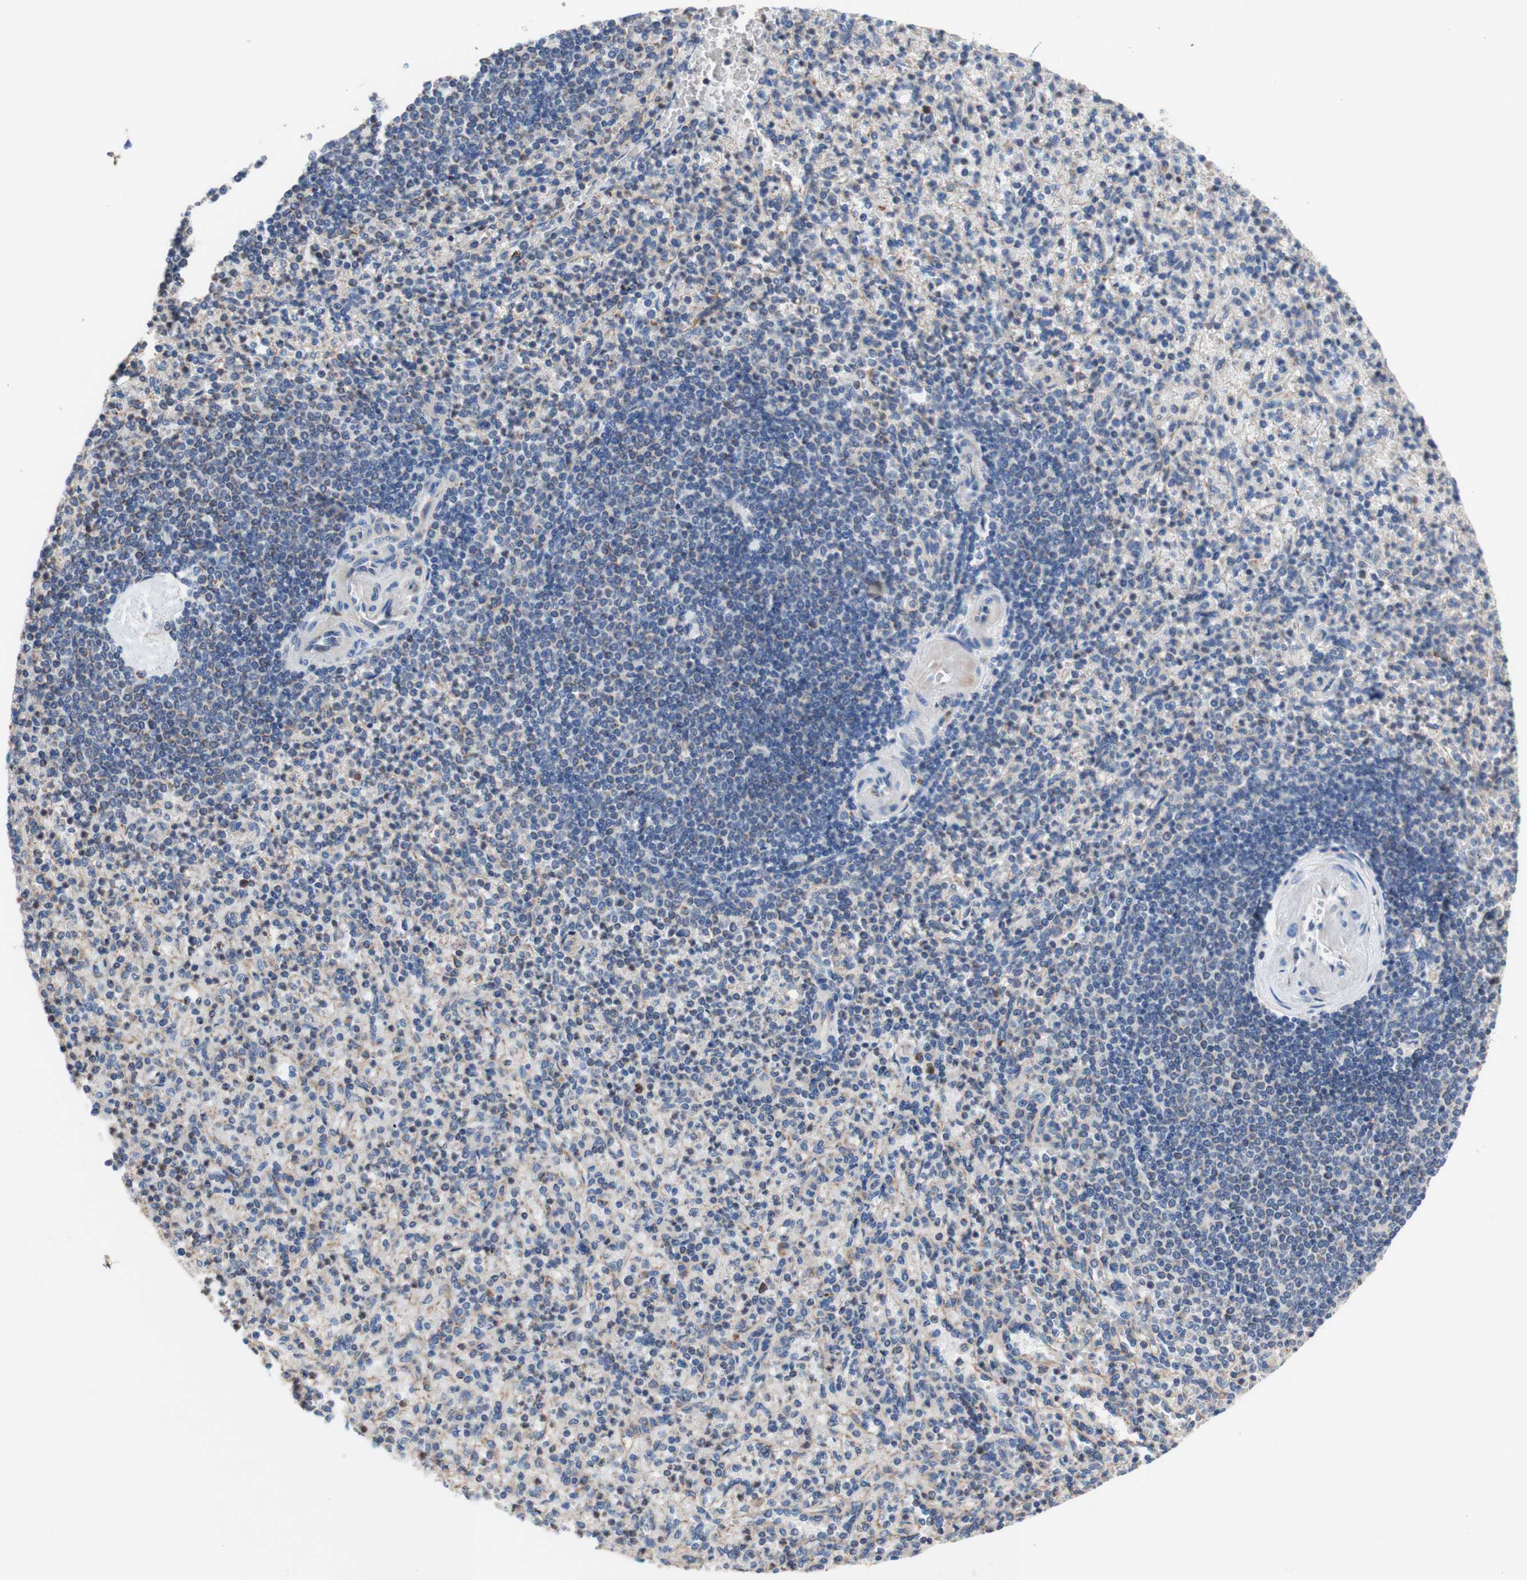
{"staining": {"intensity": "weak", "quantity": "<25%", "location": "cytoplasmic/membranous"}, "tissue": "spleen", "cell_type": "Cells in red pulp", "image_type": "normal", "snomed": [{"axis": "morphology", "description": "Normal tissue, NOS"}, {"axis": "topography", "description": "Spleen"}], "caption": "The IHC histopathology image has no significant positivity in cells in red pulp of spleen. (DAB (3,3'-diaminobenzidine) IHC, high magnification).", "gene": "FMR1", "patient": {"sex": "female", "age": 74}}